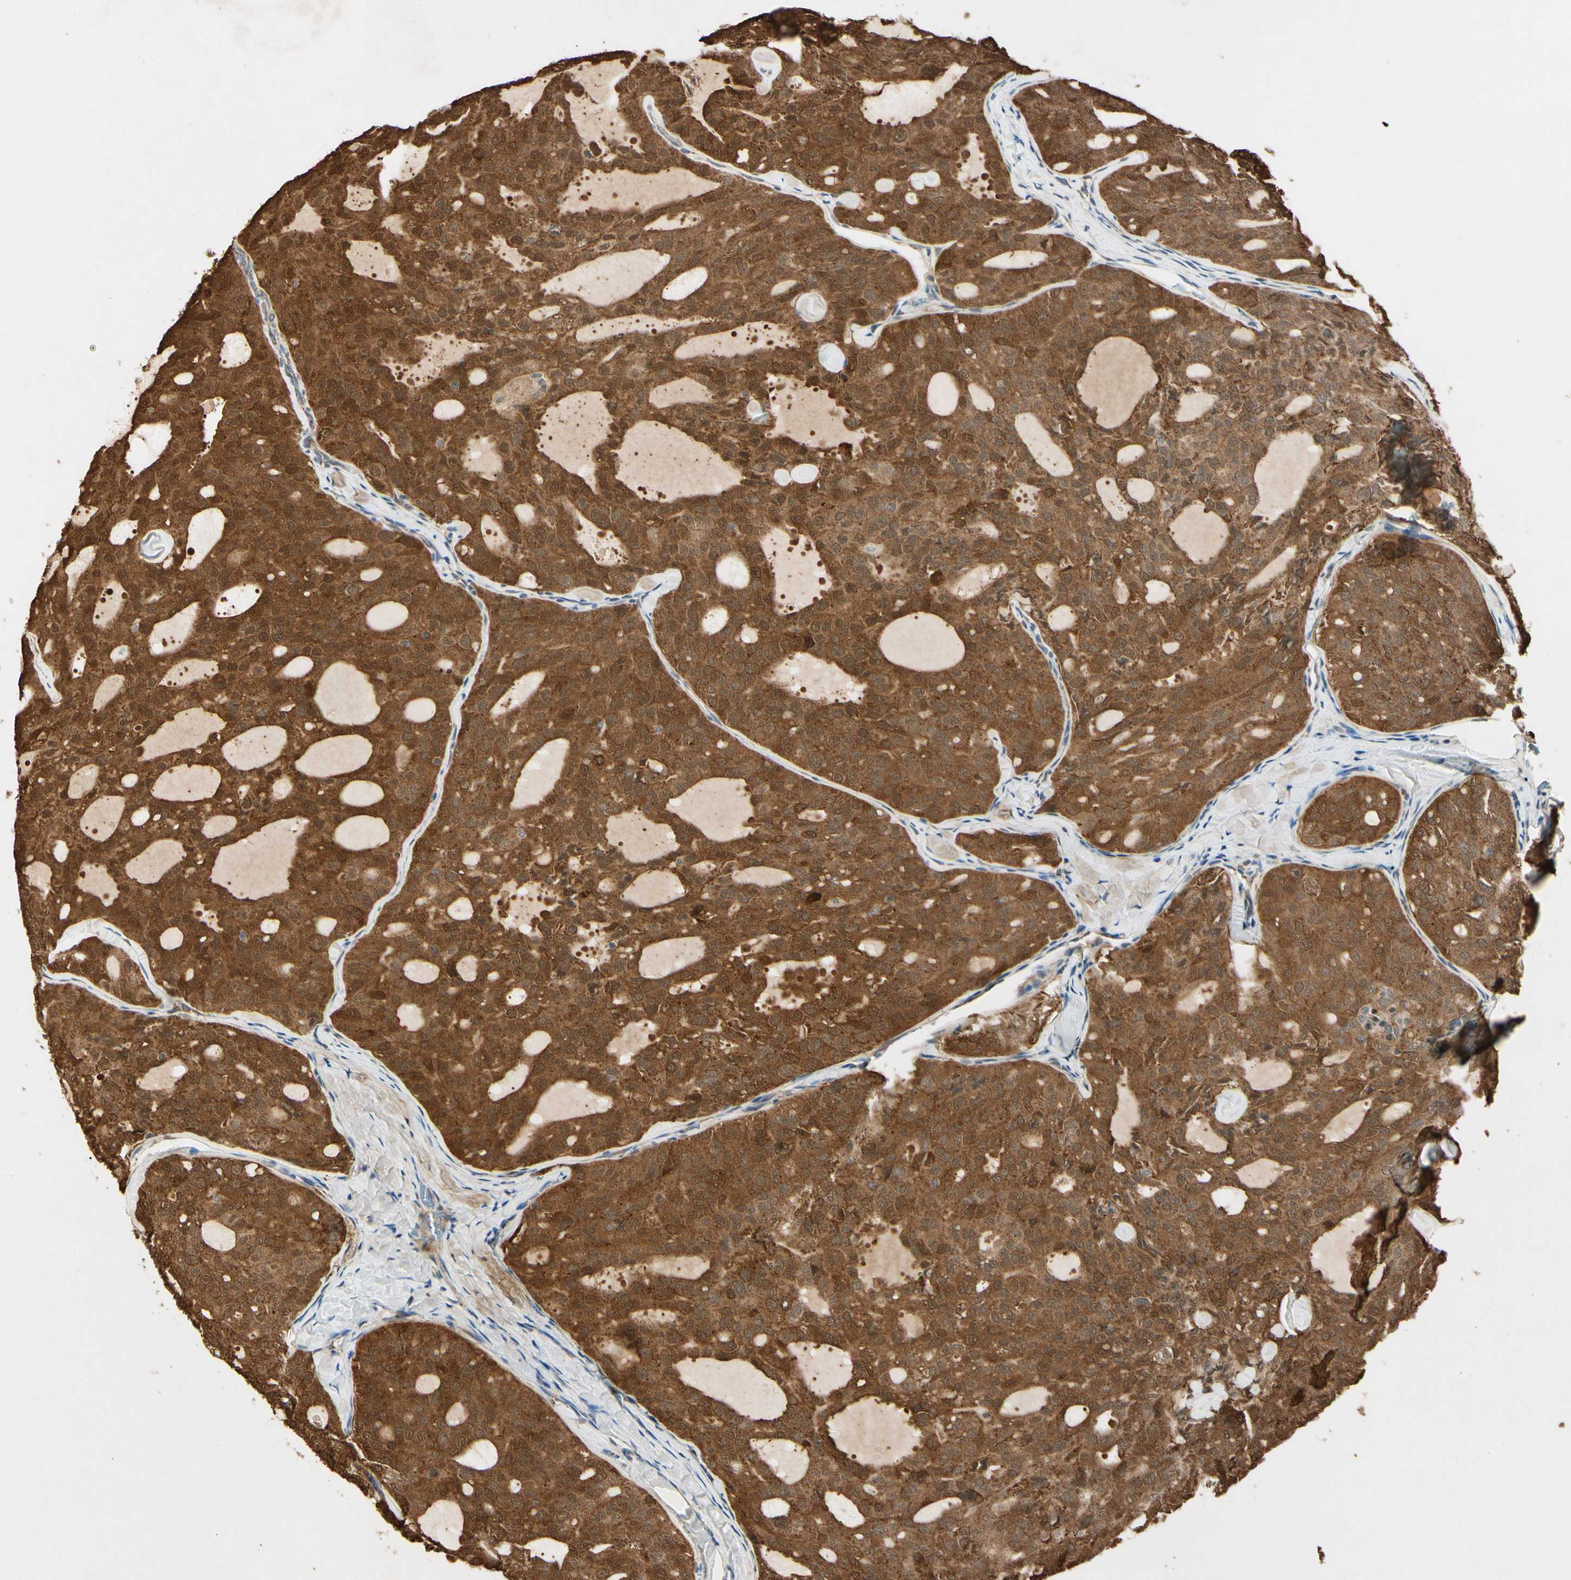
{"staining": {"intensity": "moderate", "quantity": ">75%", "location": "cytoplasmic/membranous,nuclear"}, "tissue": "thyroid cancer", "cell_type": "Tumor cells", "image_type": "cancer", "snomed": [{"axis": "morphology", "description": "Follicular adenoma carcinoma, NOS"}, {"axis": "topography", "description": "Thyroid gland"}], "caption": "Immunohistochemical staining of human thyroid cancer (follicular adenoma carcinoma) shows moderate cytoplasmic/membranous and nuclear protein positivity in approximately >75% of tumor cells.", "gene": "PRDX5", "patient": {"sex": "male", "age": 75}}